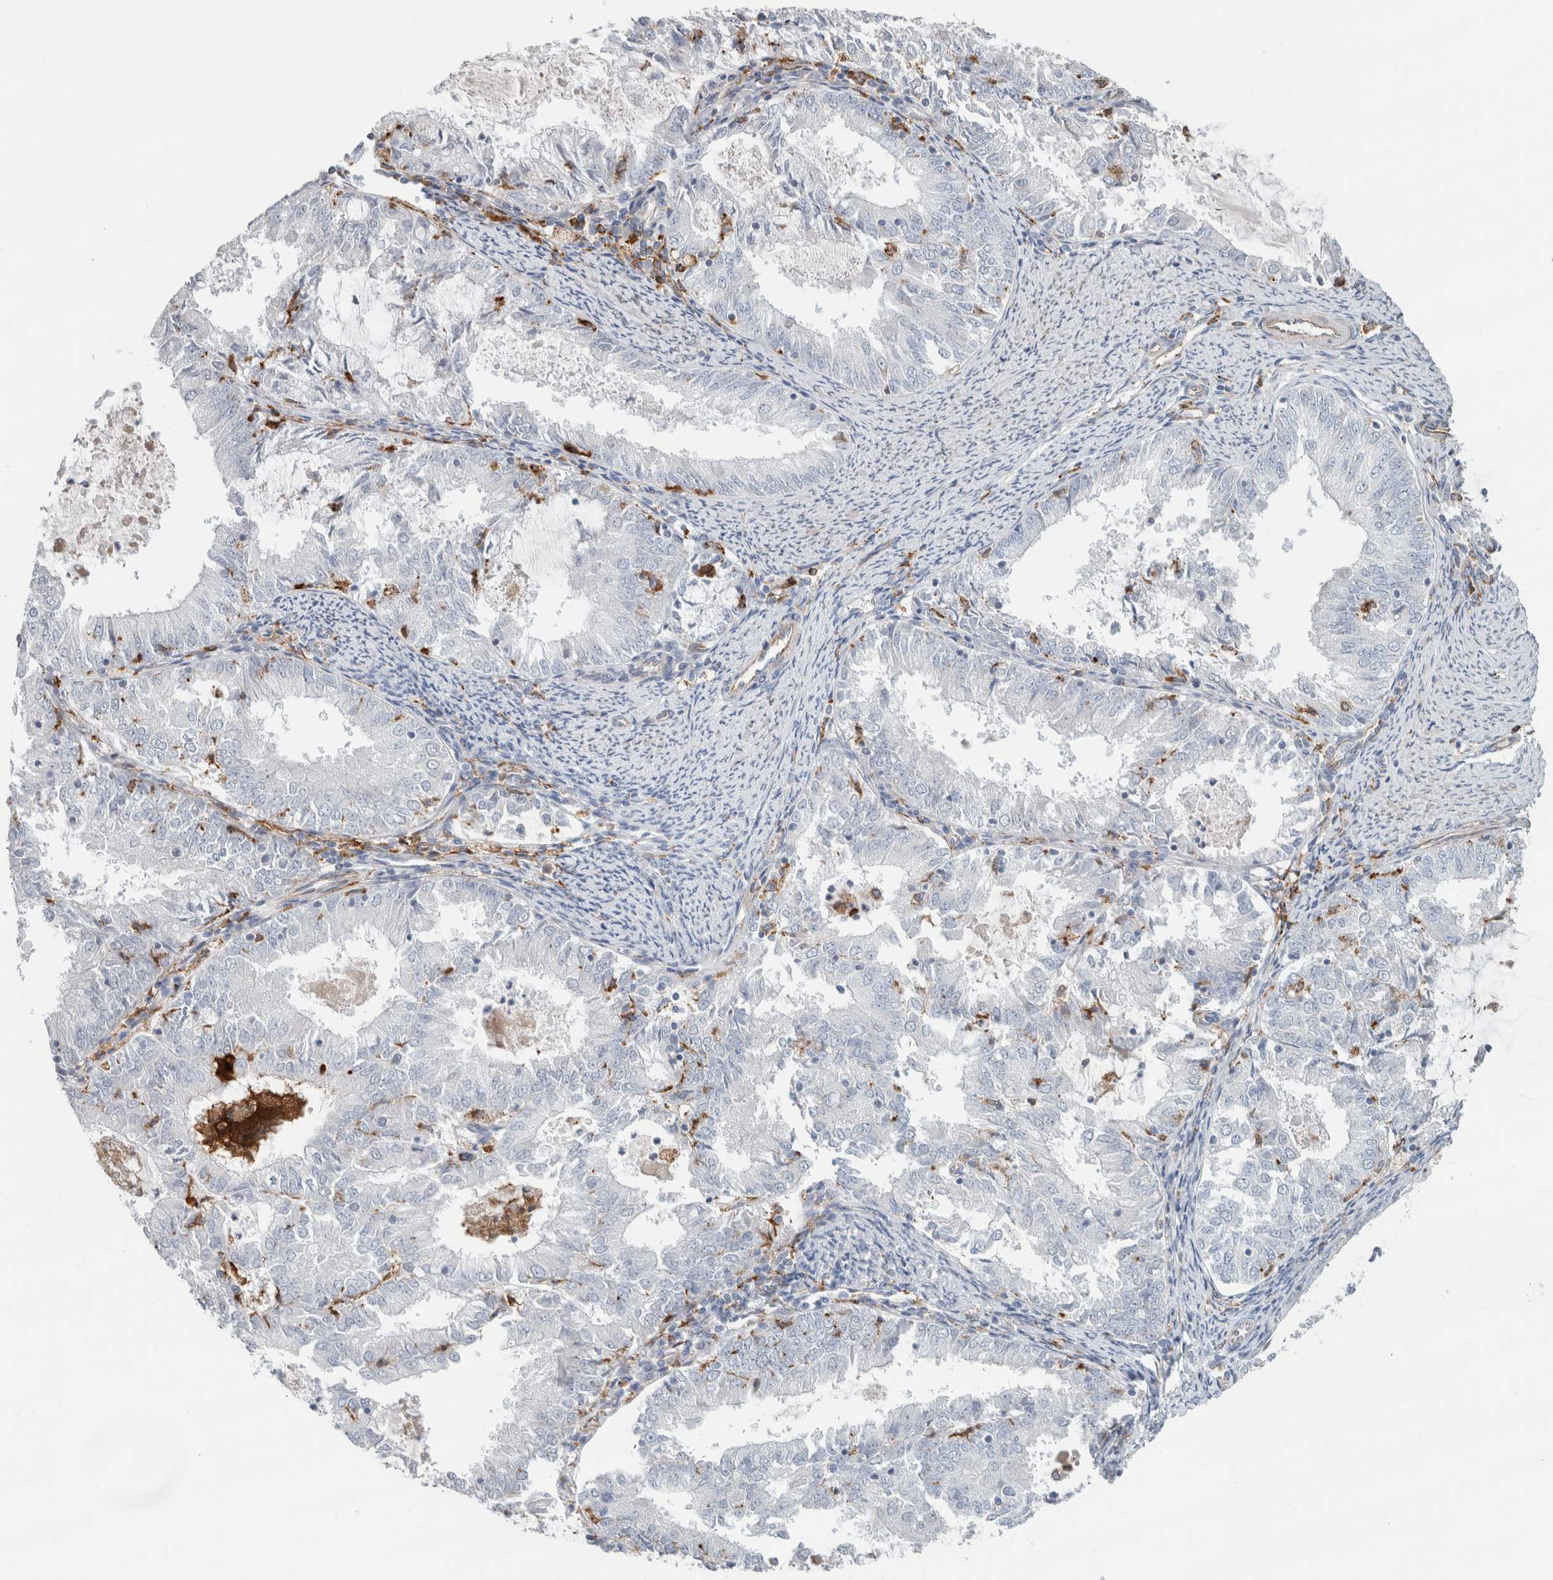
{"staining": {"intensity": "negative", "quantity": "none", "location": "none"}, "tissue": "endometrial cancer", "cell_type": "Tumor cells", "image_type": "cancer", "snomed": [{"axis": "morphology", "description": "Adenocarcinoma, NOS"}, {"axis": "topography", "description": "Endometrium"}], "caption": "Immunohistochemistry (IHC) of human endometrial cancer (adenocarcinoma) reveals no staining in tumor cells. (Immunohistochemistry (IHC), brightfield microscopy, high magnification).", "gene": "LY86", "patient": {"sex": "female", "age": 57}}